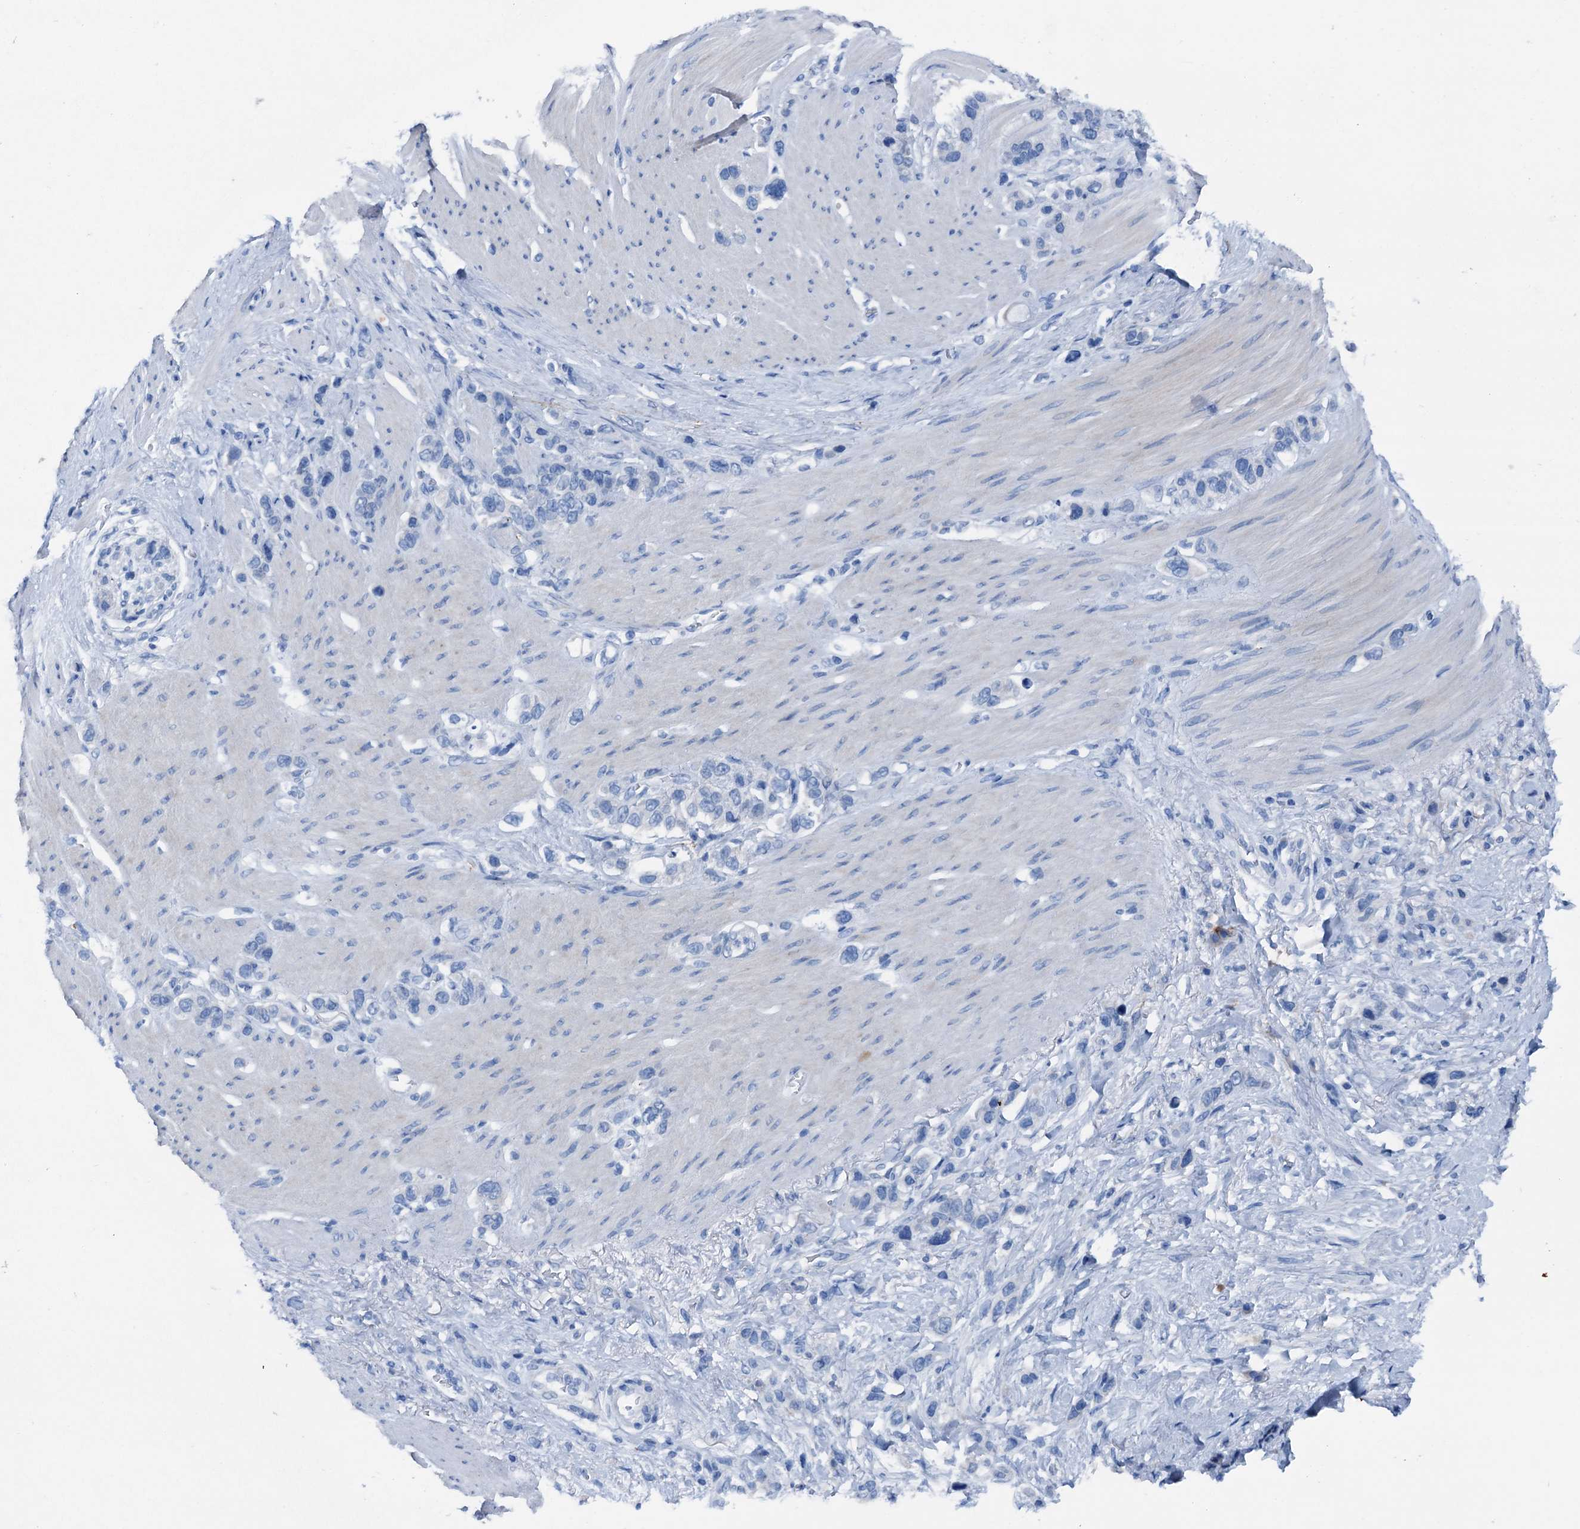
{"staining": {"intensity": "negative", "quantity": "none", "location": "none"}, "tissue": "stomach cancer", "cell_type": "Tumor cells", "image_type": "cancer", "snomed": [{"axis": "morphology", "description": "Adenocarcinoma, NOS"}, {"axis": "morphology", "description": "Adenocarcinoma, High grade"}, {"axis": "topography", "description": "Stomach, upper"}, {"axis": "topography", "description": "Stomach, lower"}], "caption": "Tumor cells show no significant positivity in adenocarcinoma (high-grade) (stomach). Brightfield microscopy of immunohistochemistry stained with DAB (brown) and hematoxylin (blue), captured at high magnification.", "gene": "C1QTNF4", "patient": {"sex": "female", "age": 65}}